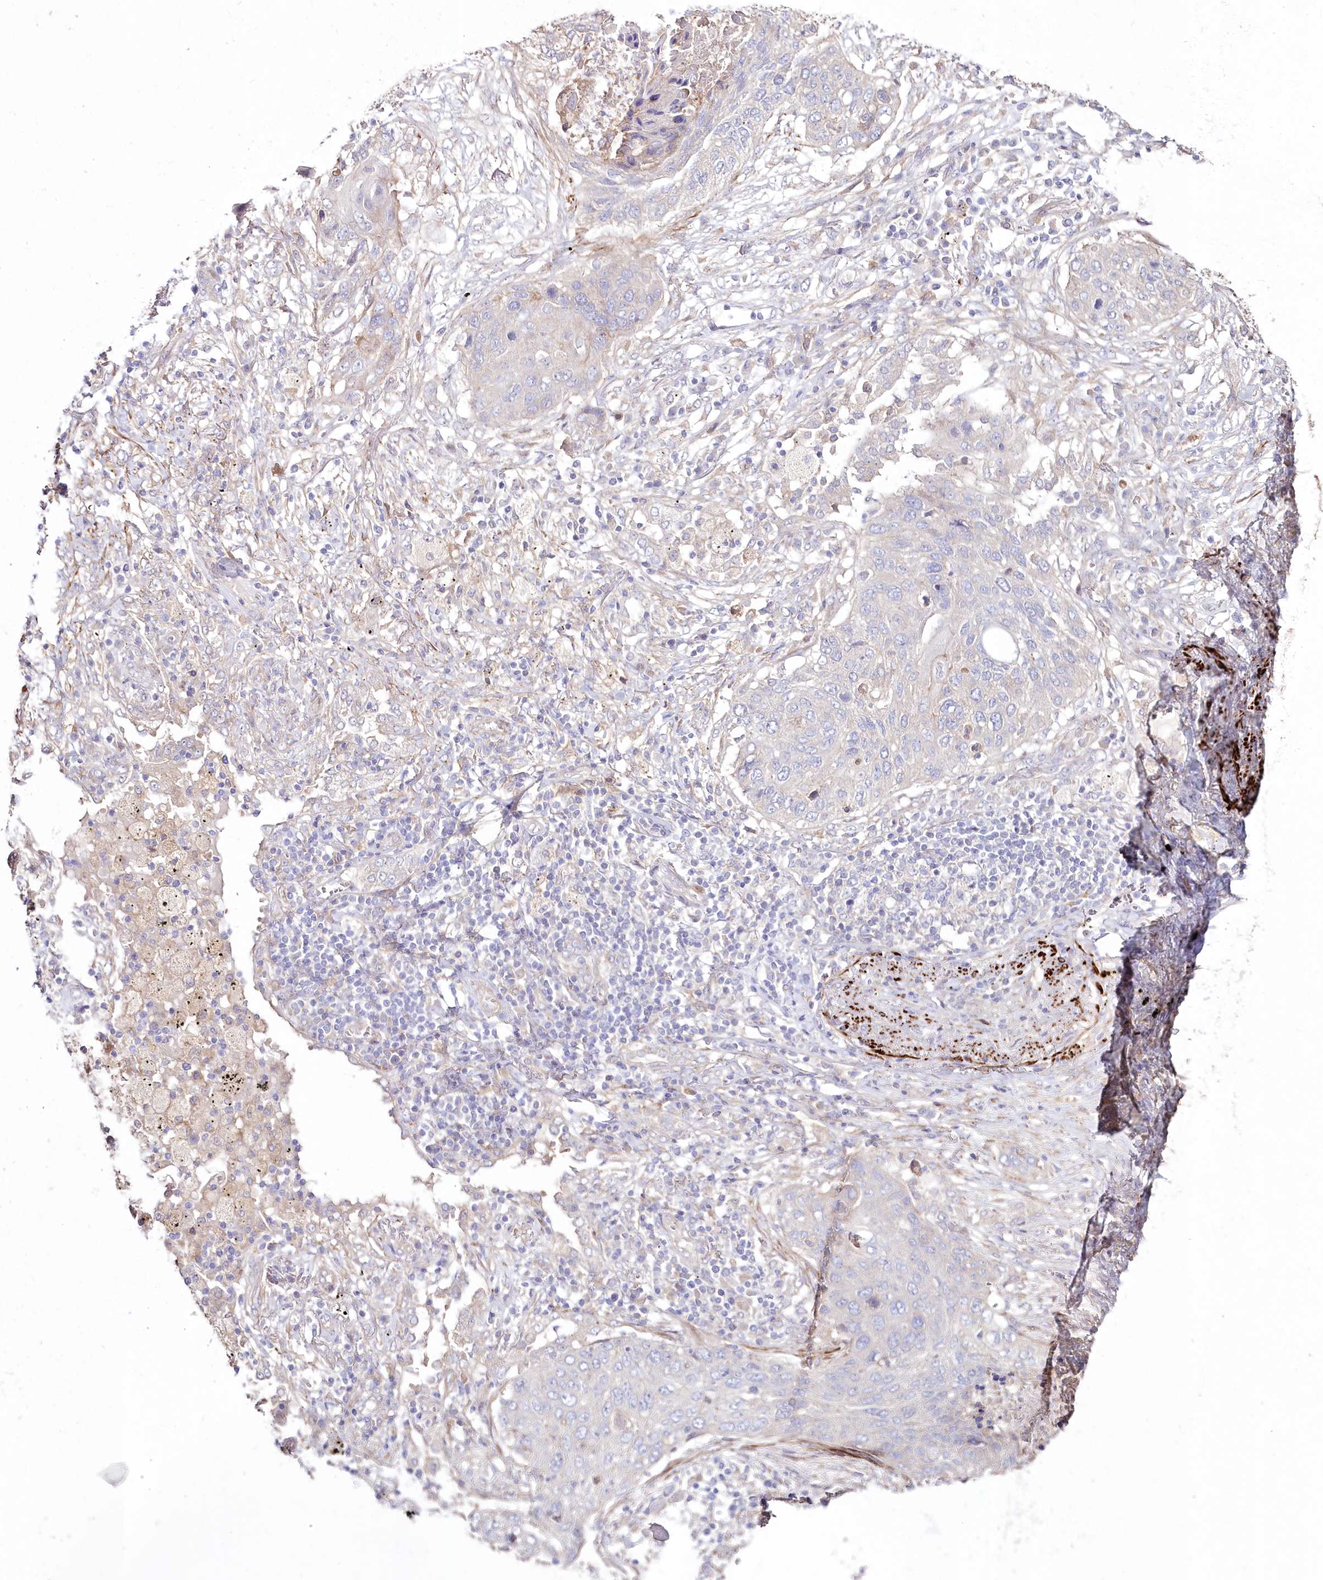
{"staining": {"intensity": "negative", "quantity": "none", "location": "none"}, "tissue": "lung cancer", "cell_type": "Tumor cells", "image_type": "cancer", "snomed": [{"axis": "morphology", "description": "Squamous cell carcinoma, NOS"}, {"axis": "topography", "description": "Lung"}], "caption": "DAB (3,3'-diaminobenzidine) immunohistochemical staining of human squamous cell carcinoma (lung) reveals no significant staining in tumor cells. (IHC, brightfield microscopy, high magnification).", "gene": "SUMF1", "patient": {"sex": "female", "age": 63}}